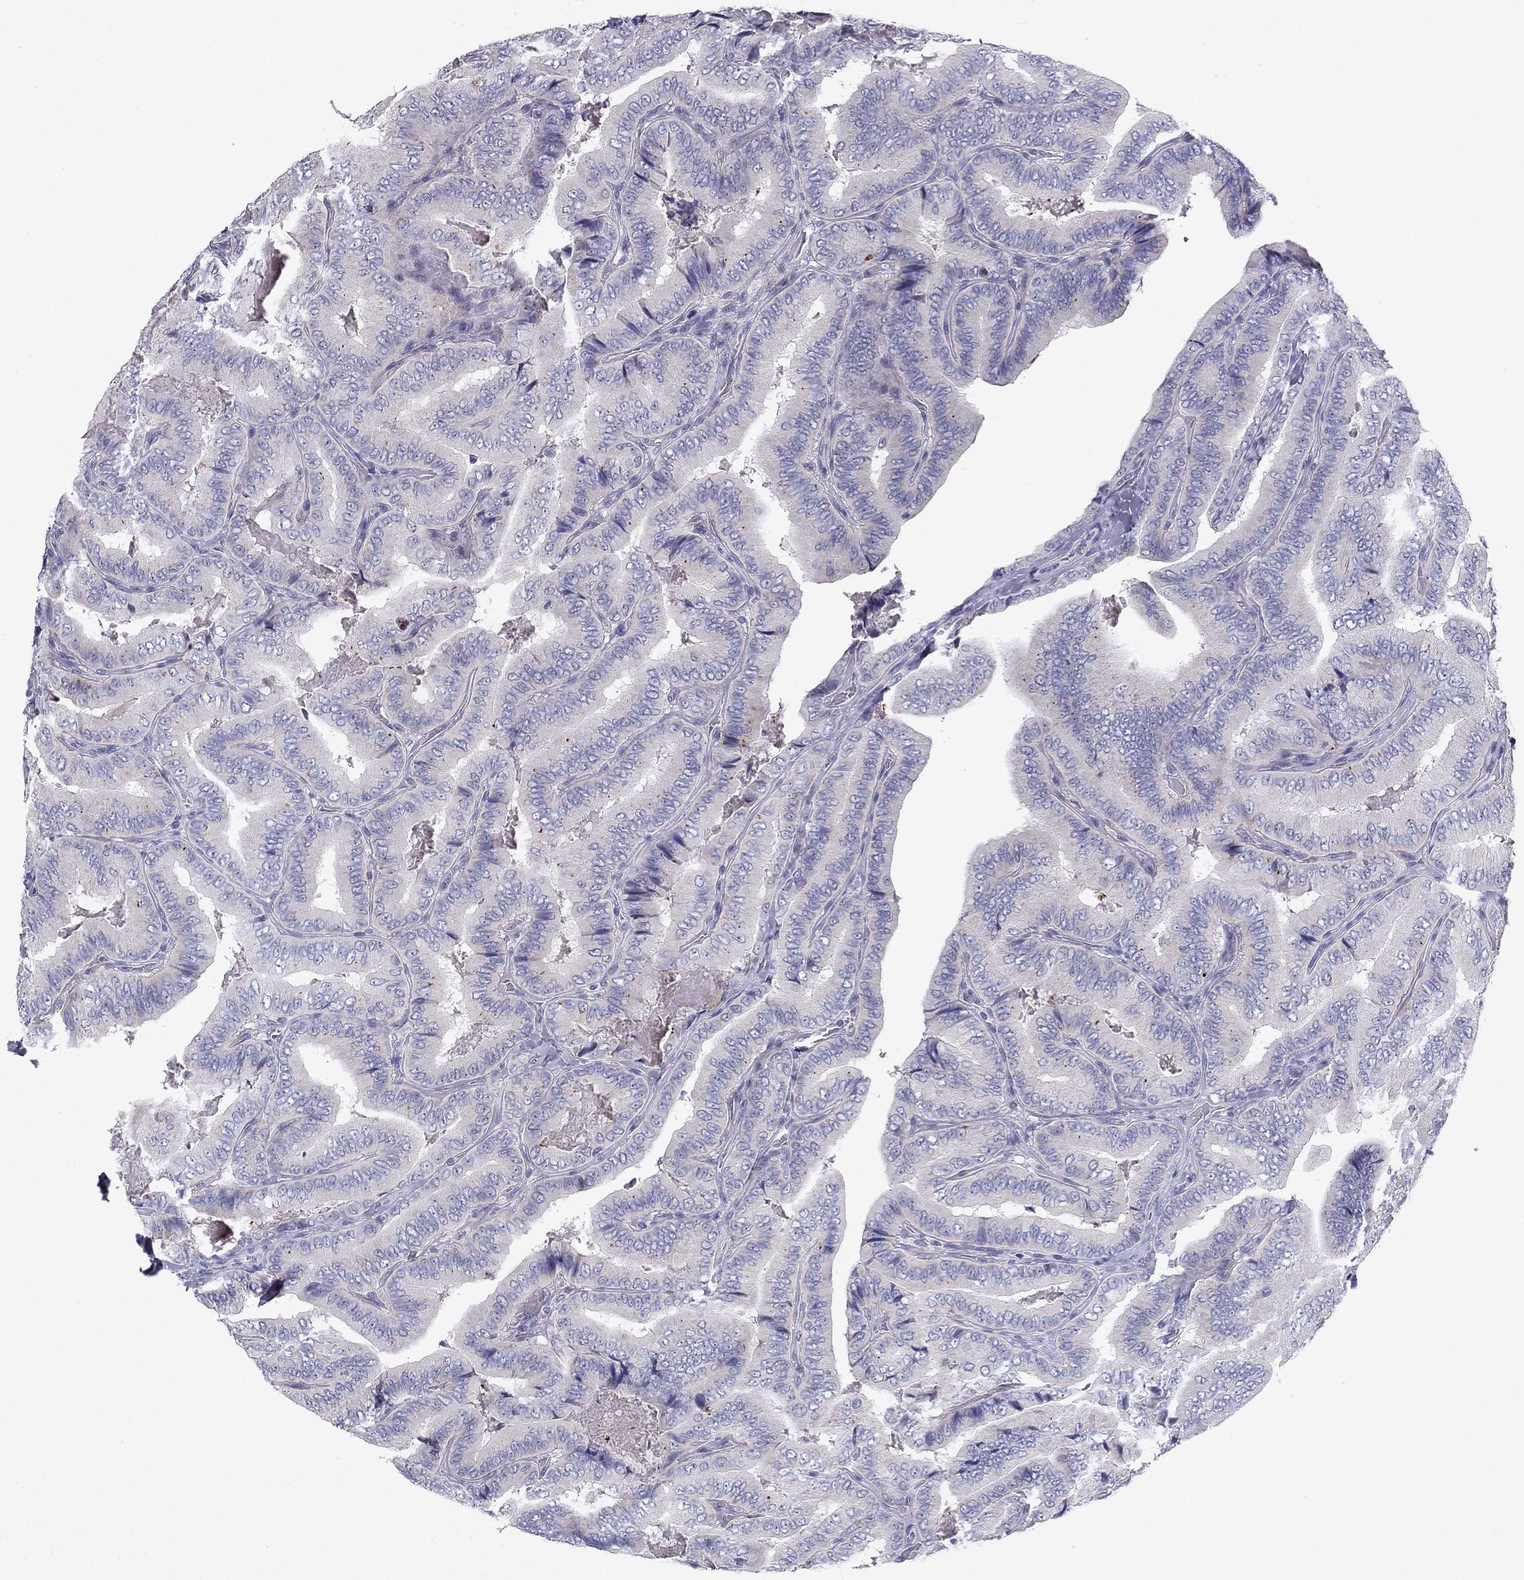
{"staining": {"intensity": "negative", "quantity": "none", "location": "none"}, "tissue": "thyroid cancer", "cell_type": "Tumor cells", "image_type": "cancer", "snomed": [{"axis": "morphology", "description": "Papillary adenocarcinoma, NOS"}, {"axis": "topography", "description": "Thyroid gland"}], "caption": "IHC of human thyroid cancer (papillary adenocarcinoma) demonstrates no expression in tumor cells. (DAB immunohistochemistry, high magnification).", "gene": "SLC6A4", "patient": {"sex": "male", "age": 61}}